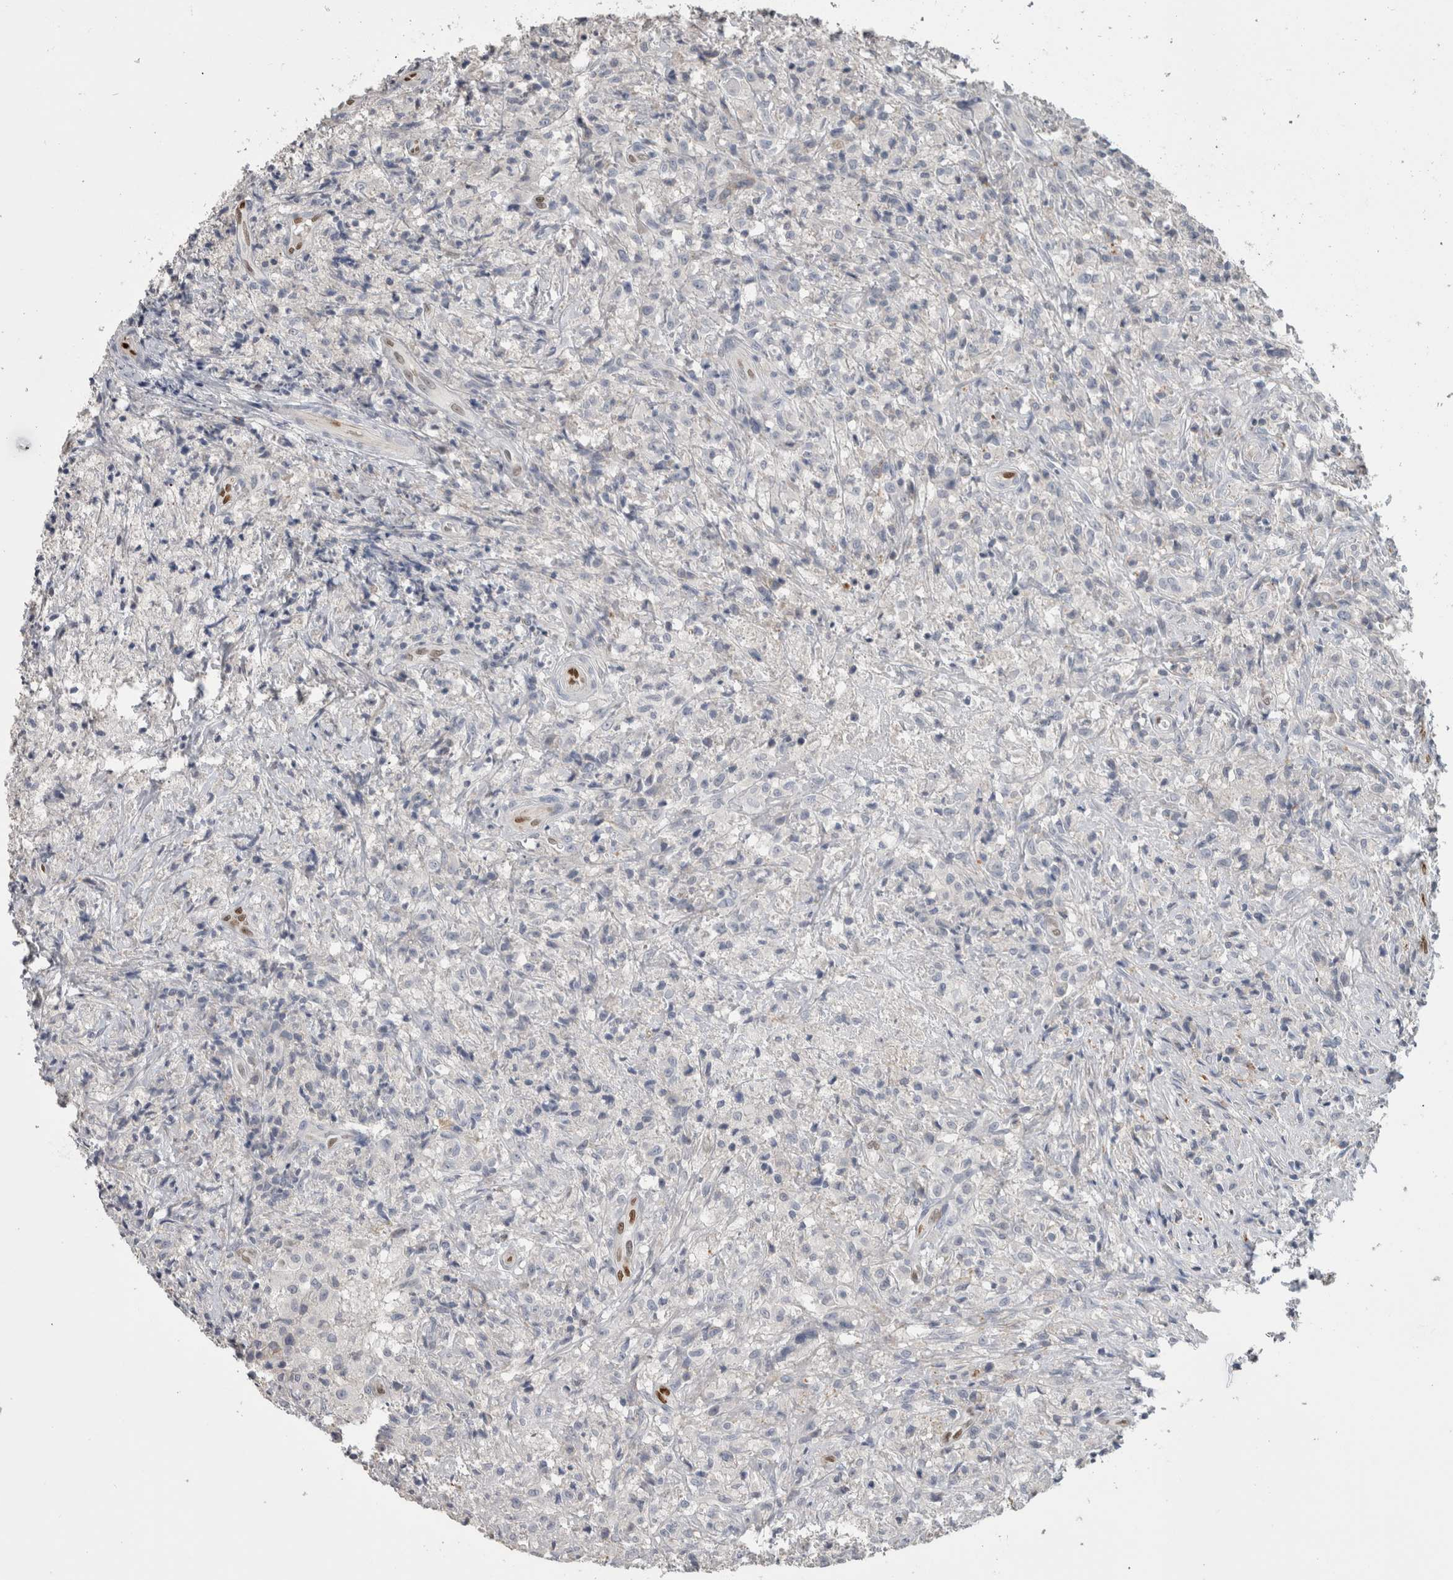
{"staining": {"intensity": "negative", "quantity": "none", "location": "none"}, "tissue": "testis cancer", "cell_type": "Tumor cells", "image_type": "cancer", "snomed": [{"axis": "morphology", "description": "Carcinoma, Embryonal, NOS"}, {"axis": "topography", "description": "Testis"}], "caption": "DAB immunohistochemical staining of human embryonal carcinoma (testis) exhibits no significant expression in tumor cells.", "gene": "IL33", "patient": {"sex": "male", "age": 2}}